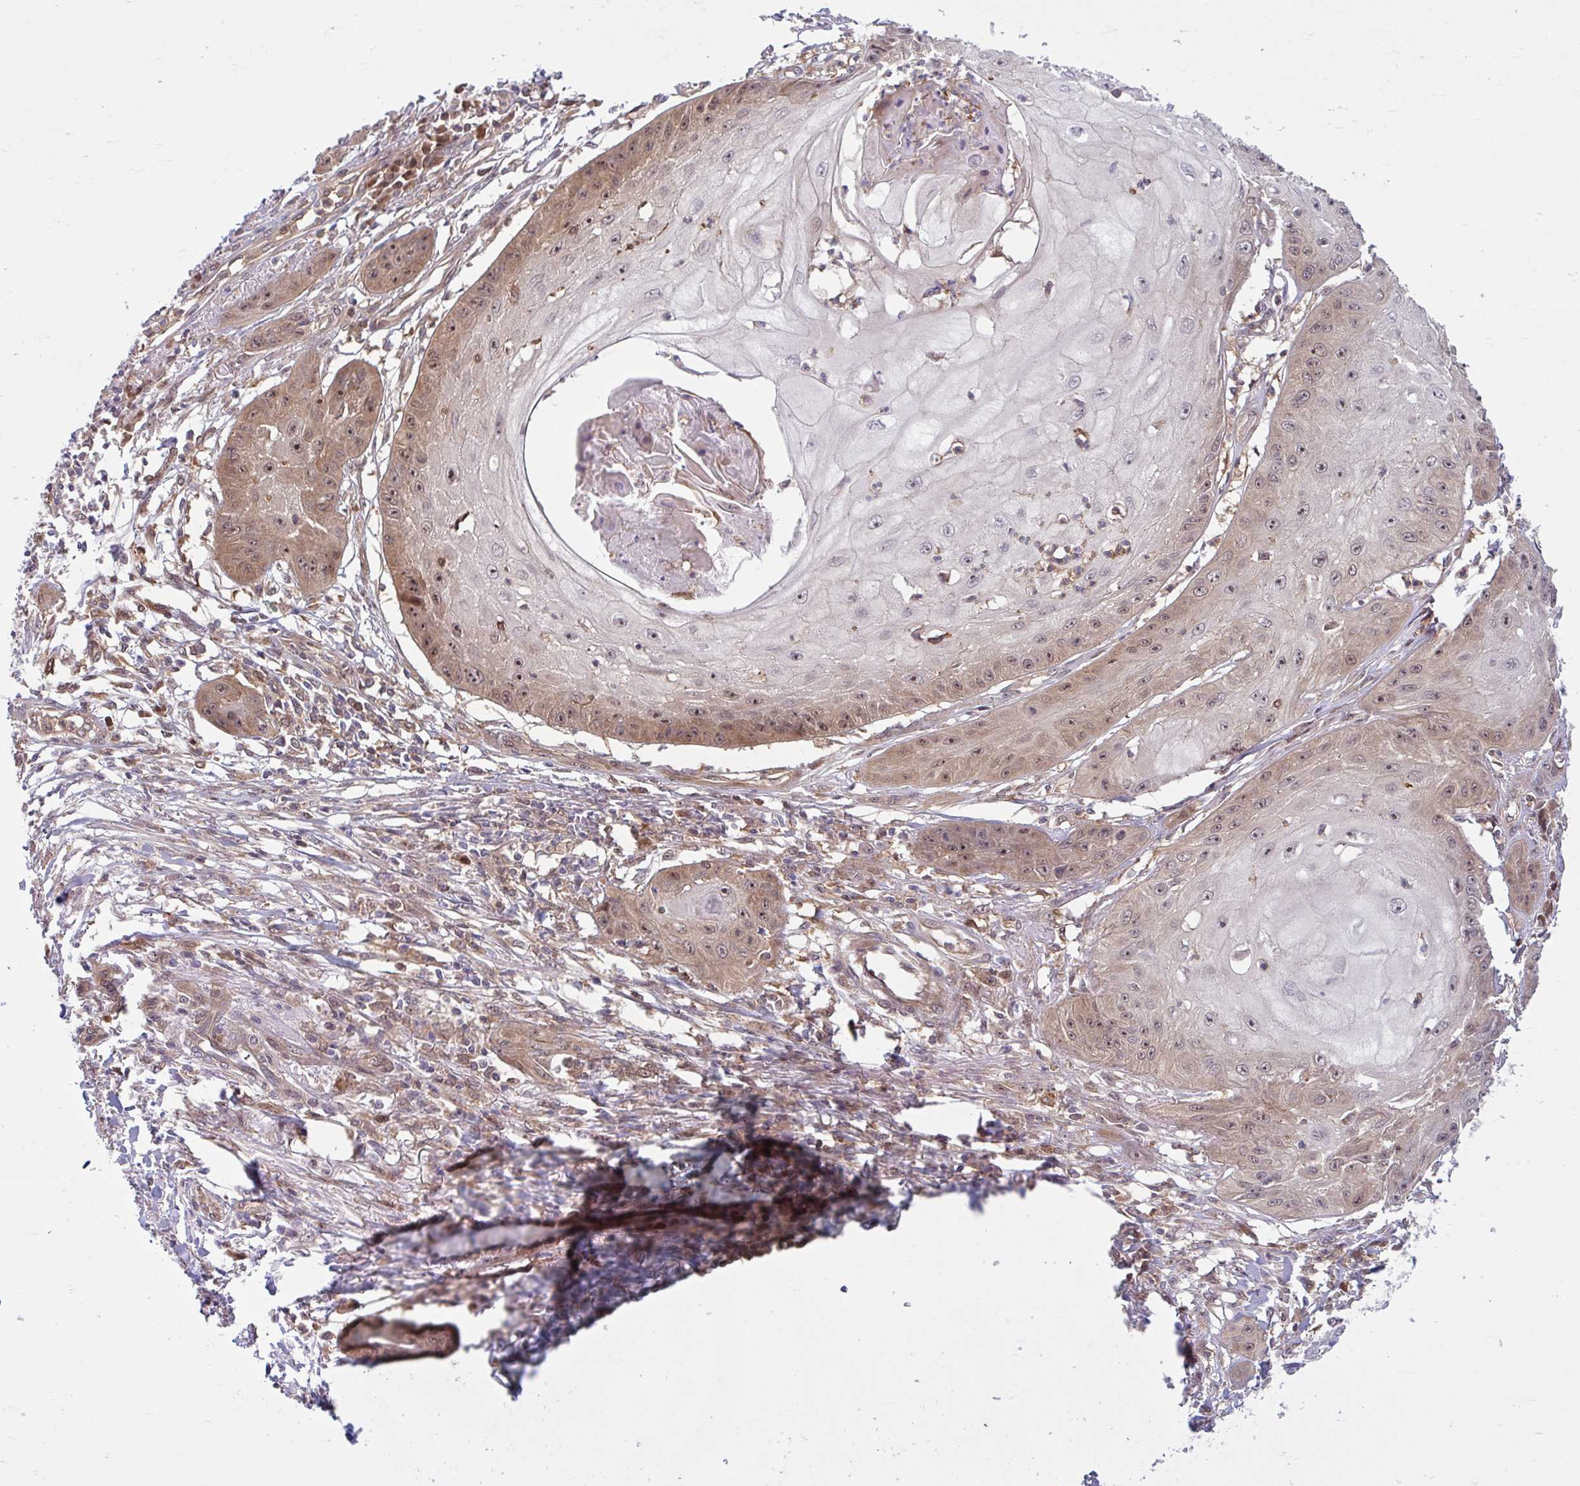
{"staining": {"intensity": "moderate", "quantity": "25%-75%", "location": "cytoplasmic/membranous,nuclear"}, "tissue": "skin cancer", "cell_type": "Tumor cells", "image_type": "cancer", "snomed": [{"axis": "morphology", "description": "Squamous cell carcinoma, NOS"}, {"axis": "topography", "description": "Skin"}], "caption": "Approximately 25%-75% of tumor cells in human skin cancer (squamous cell carcinoma) demonstrate moderate cytoplasmic/membranous and nuclear protein positivity as visualized by brown immunohistochemical staining.", "gene": "HMBS", "patient": {"sex": "male", "age": 70}}